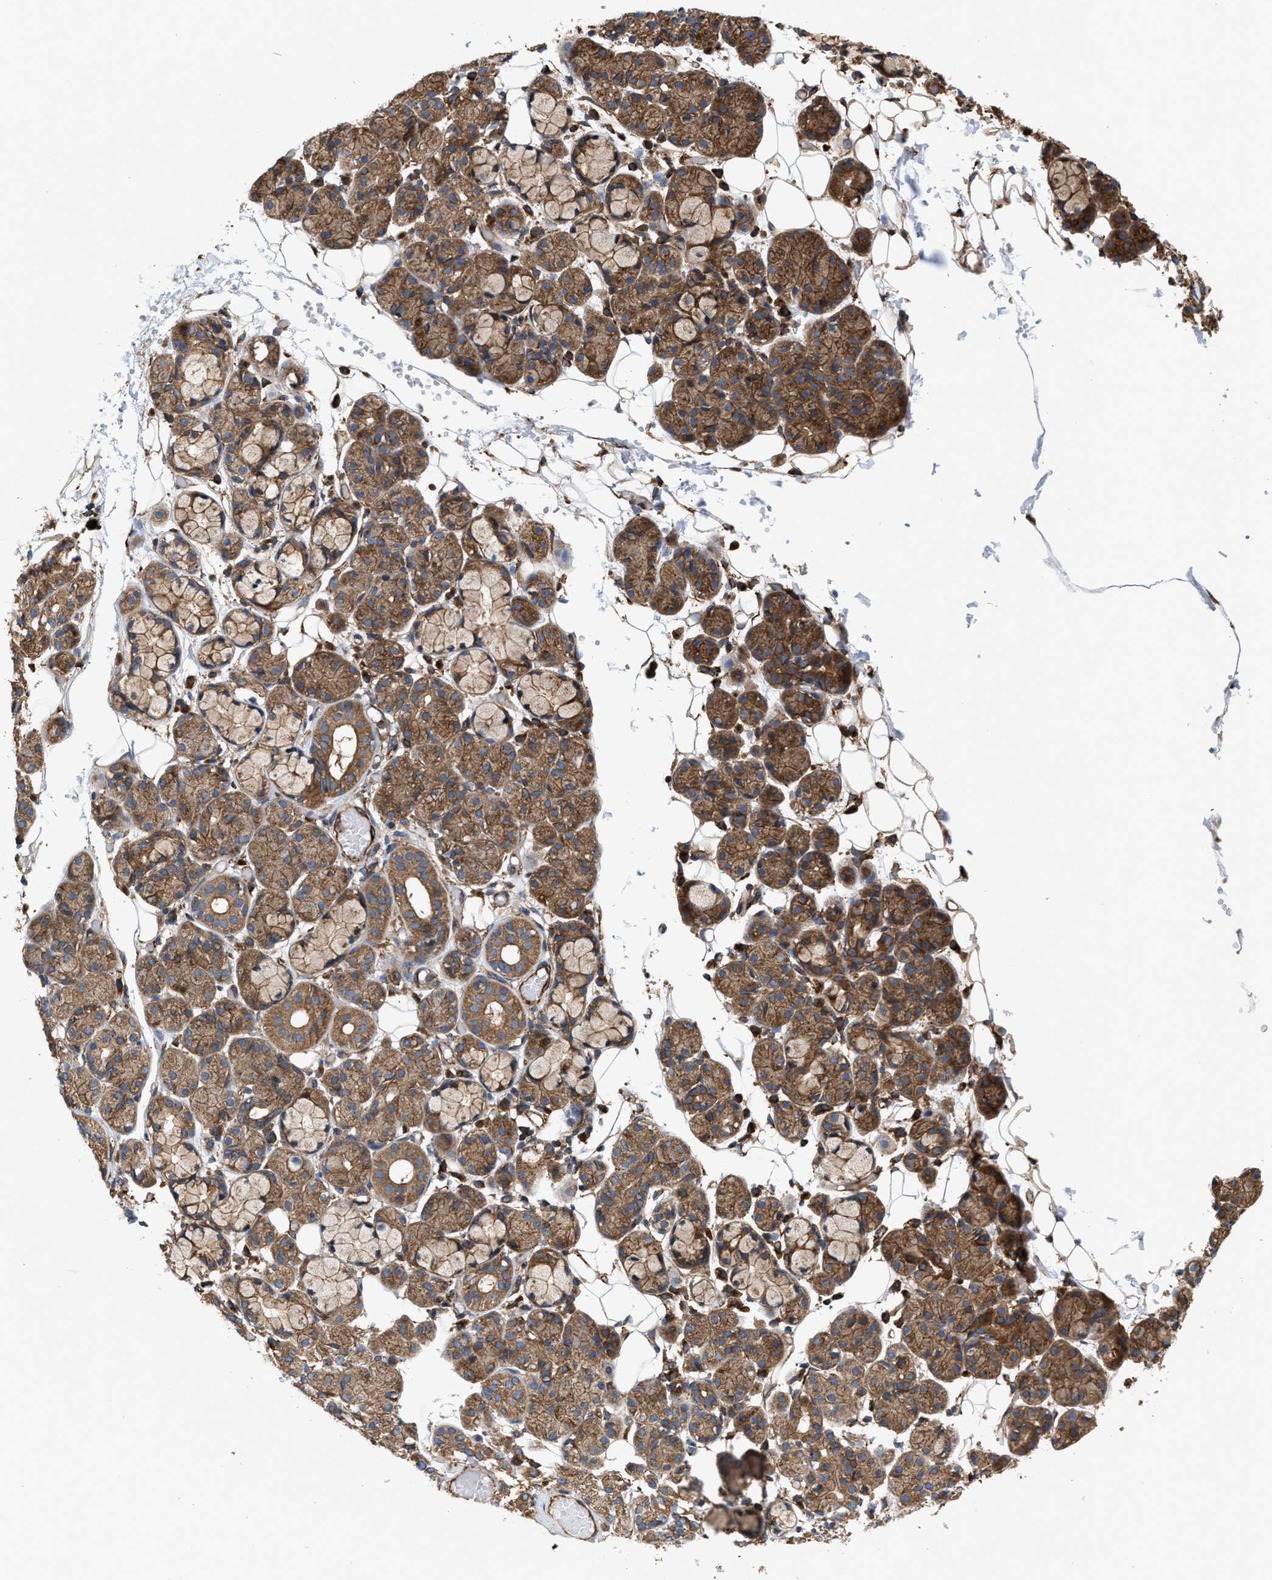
{"staining": {"intensity": "moderate", "quantity": ">75%", "location": "cytoplasmic/membranous"}, "tissue": "salivary gland", "cell_type": "Glandular cells", "image_type": "normal", "snomed": [{"axis": "morphology", "description": "Normal tissue, NOS"}, {"axis": "topography", "description": "Salivary gland"}], "caption": "Moderate cytoplasmic/membranous expression for a protein is identified in approximately >75% of glandular cells of normal salivary gland using IHC.", "gene": "EPS15L1", "patient": {"sex": "male", "age": 63}}